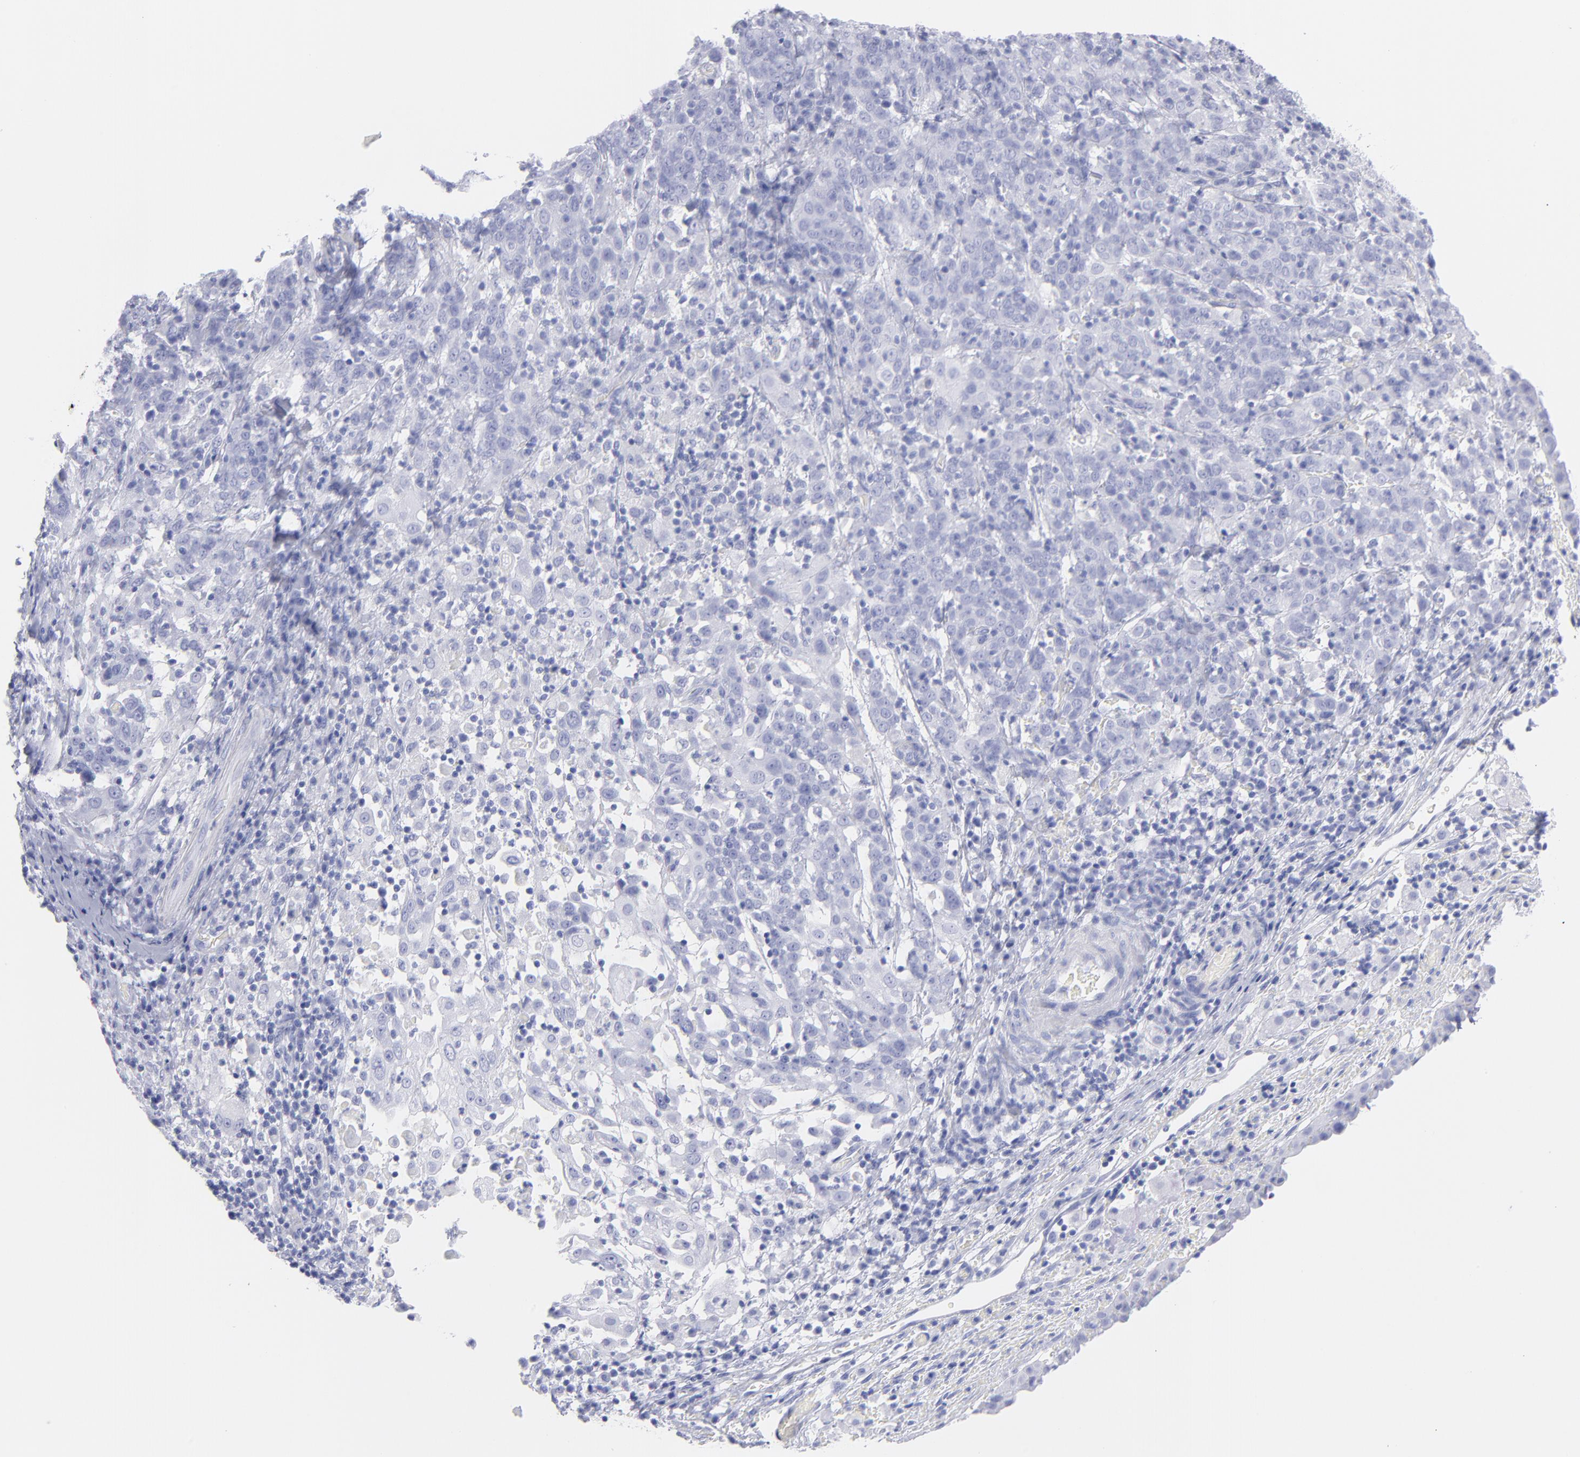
{"staining": {"intensity": "negative", "quantity": "none", "location": "none"}, "tissue": "cervical cancer", "cell_type": "Tumor cells", "image_type": "cancer", "snomed": [{"axis": "morphology", "description": "Normal tissue, NOS"}, {"axis": "morphology", "description": "Squamous cell carcinoma, NOS"}, {"axis": "topography", "description": "Cervix"}], "caption": "This is an immunohistochemistry (IHC) micrograph of human cervical cancer (squamous cell carcinoma). There is no expression in tumor cells.", "gene": "F13B", "patient": {"sex": "female", "age": 67}}